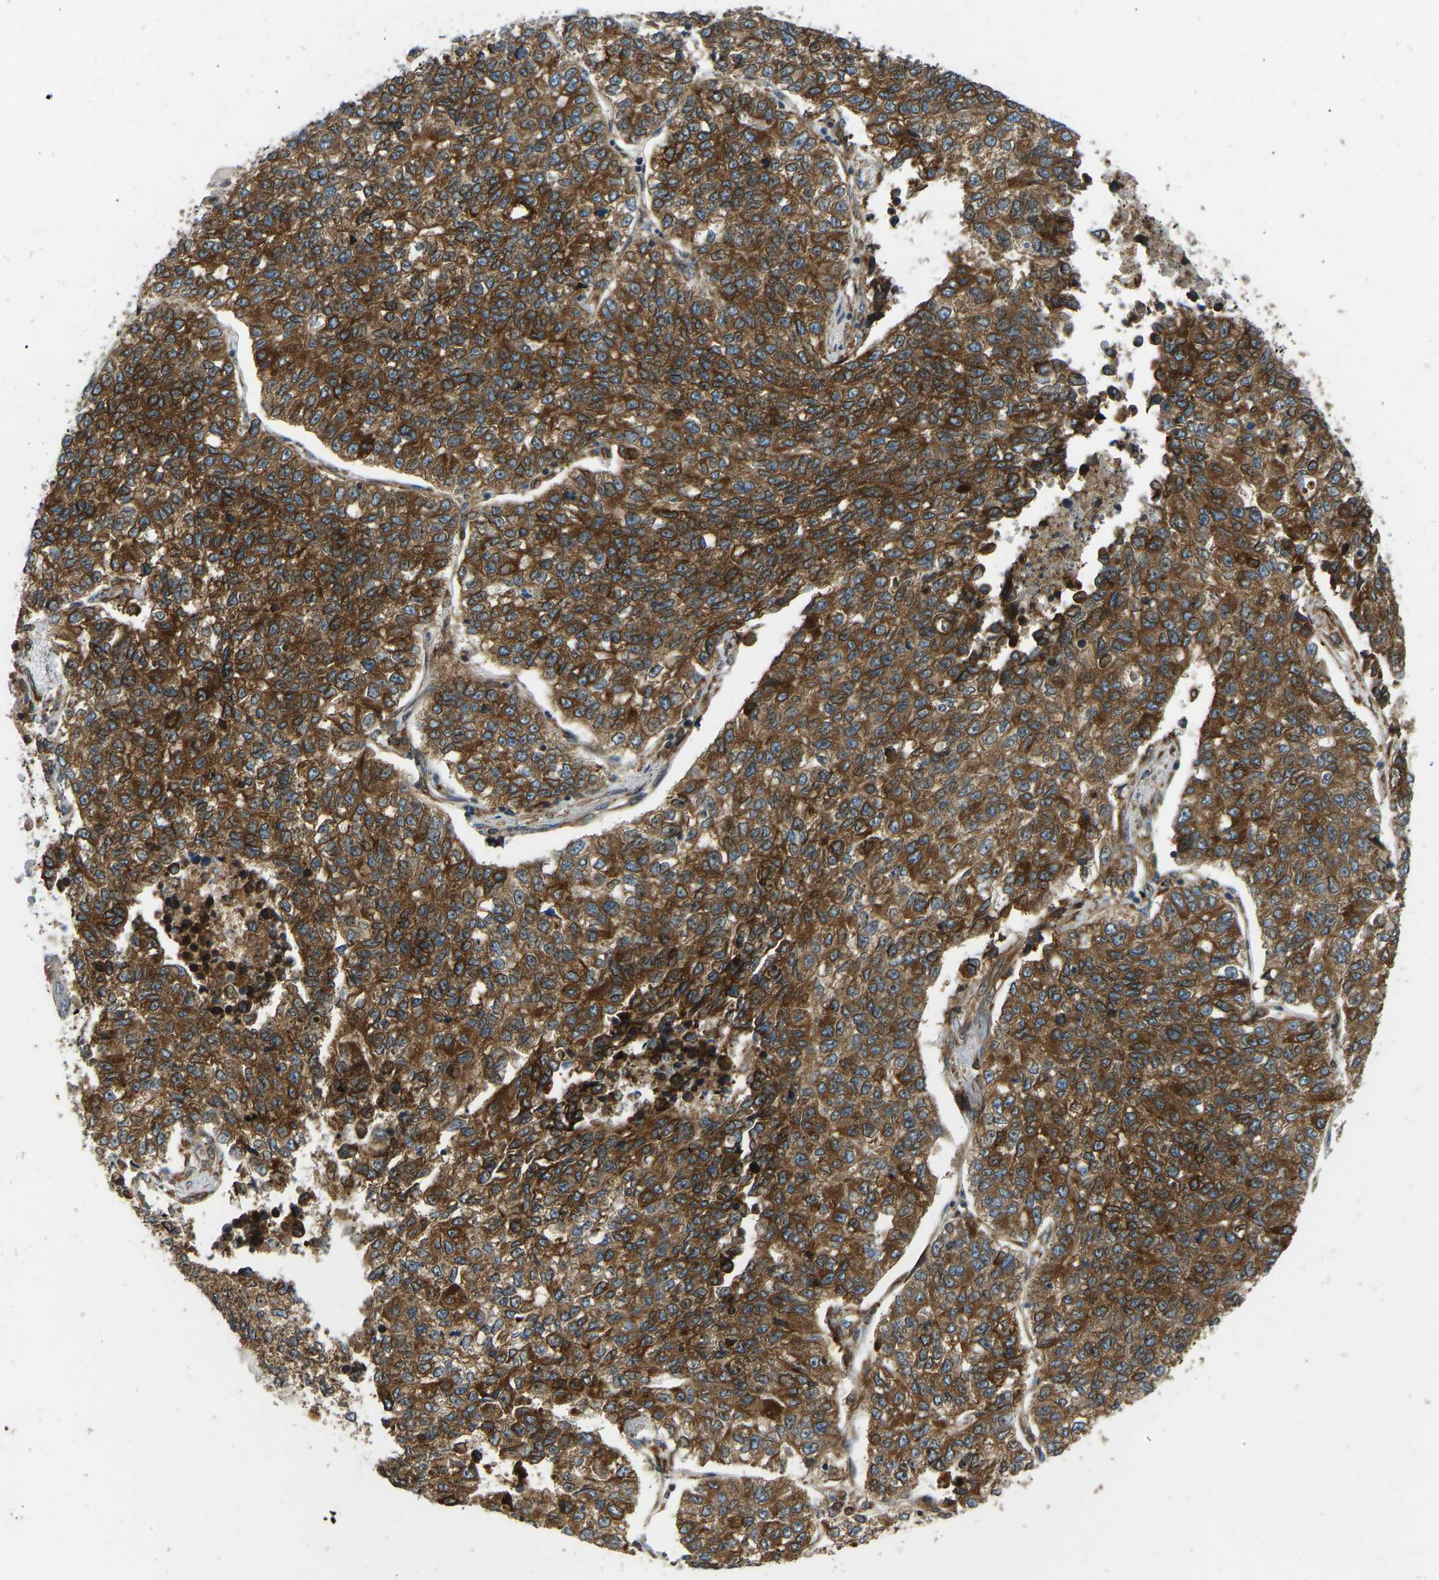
{"staining": {"intensity": "strong", "quantity": ">75%", "location": "cytoplasmic/membranous"}, "tissue": "lung cancer", "cell_type": "Tumor cells", "image_type": "cancer", "snomed": [{"axis": "morphology", "description": "Adenocarcinoma, NOS"}, {"axis": "topography", "description": "Lung"}], "caption": "Protein positivity by immunohistochemistry reveals strong cytoplasmic/membranous expression in approximately >75% of tumor cells in lung cancer (adenocarcinoma). (DAB (3,3'-diaminobenzidine) IHC with brightfield microscopy, high magnification).", "gene": "OS9", "patient": {"sex": "male", "age": 49}}